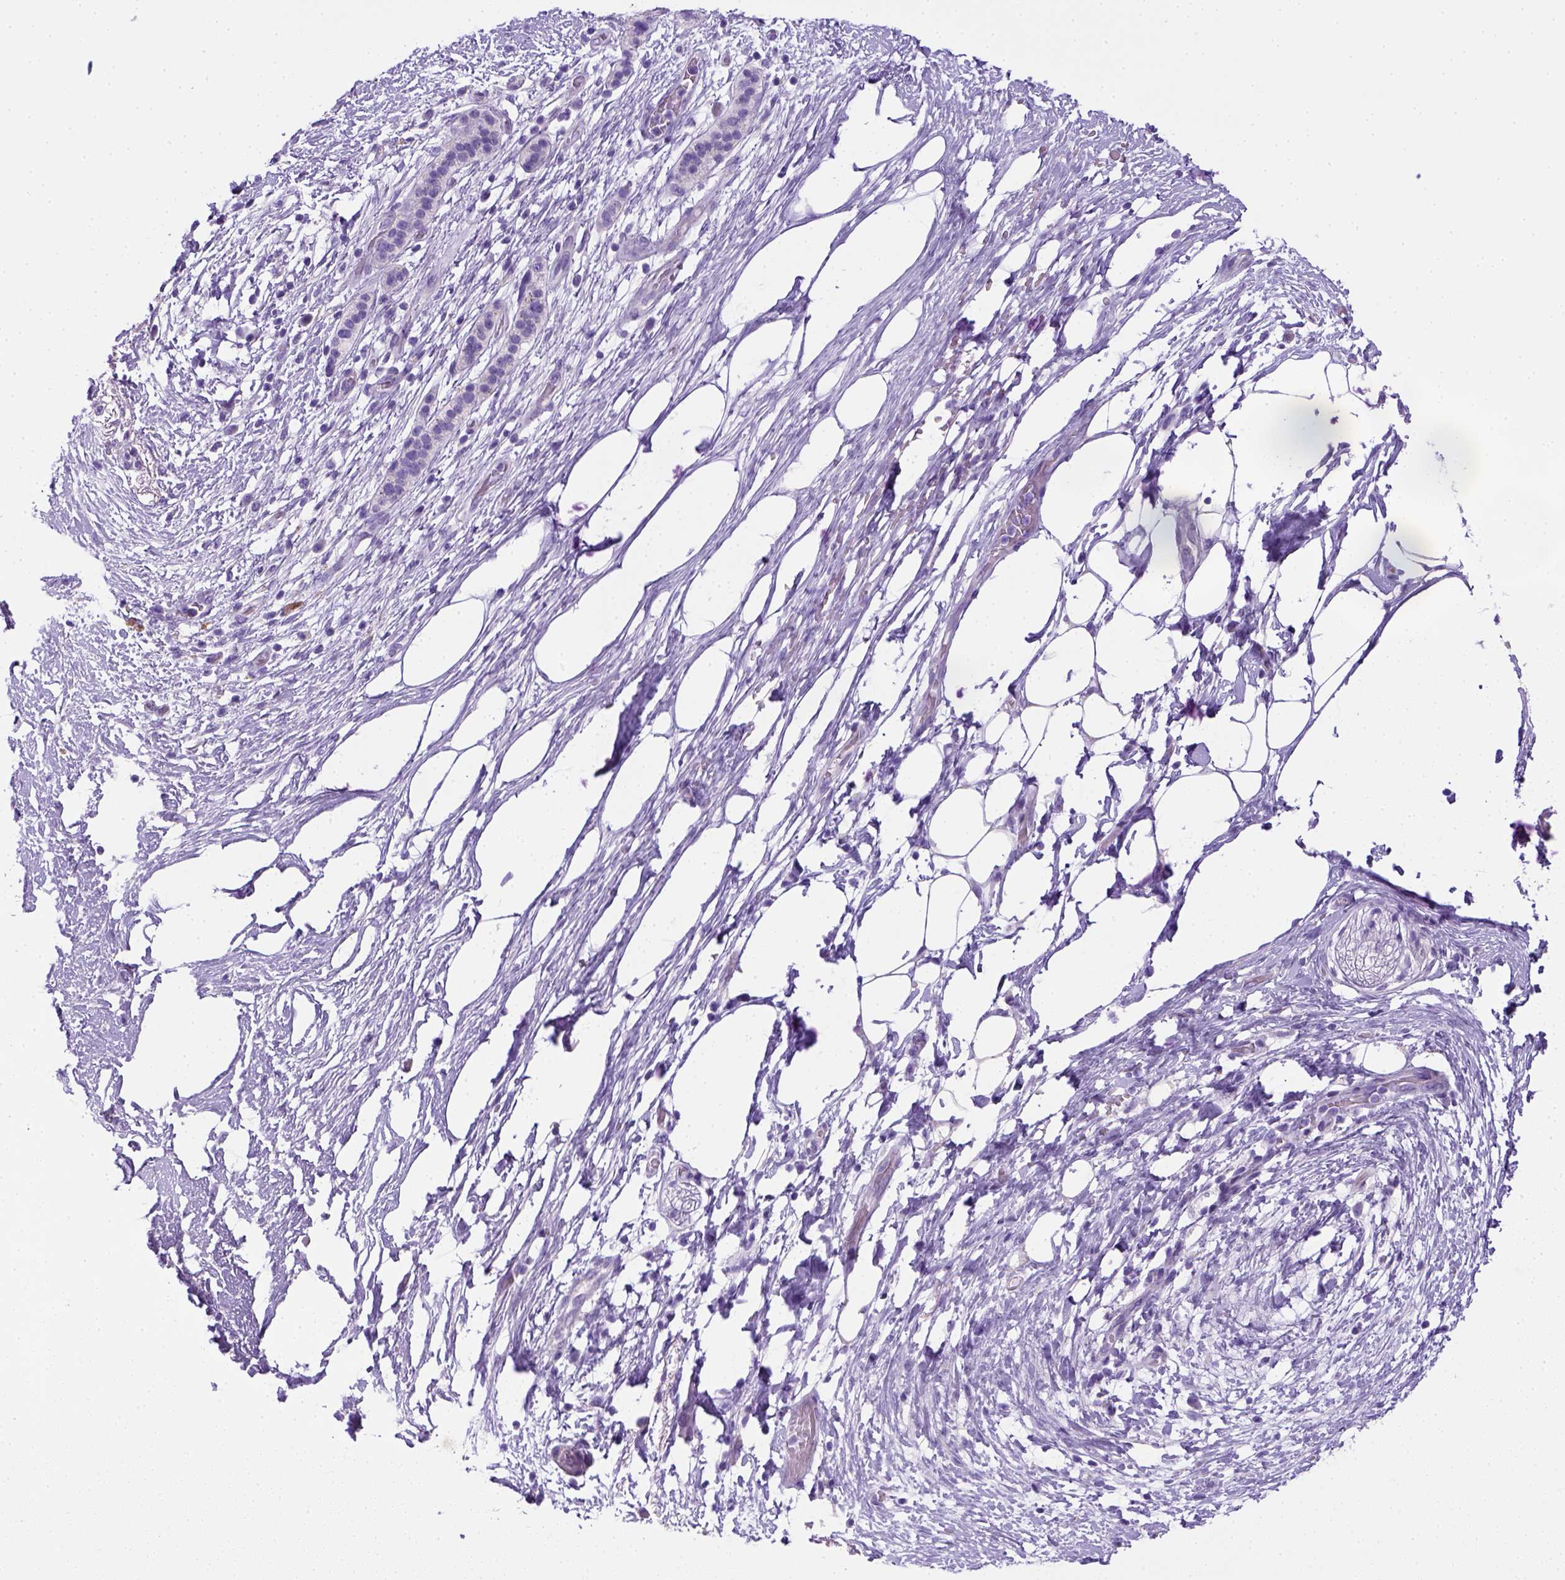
{"staining": {"intensity": "negative", "quantity": "none", "location": "none"}, "tissue": "pancreatic cancer", "cell_type": "Tumor cells", "image_type": "cancer", "snomed": [{"axis": "morphology", "description": "Adenocarcinoma, NOS"}, {"axis": "topography", "description": "Pancreas"}], "caption": "Immunohistochemistry (IHC) histopathology image of neoplastic tissue: adenocarcinoma (pancreatic) stained with DAB exhibits no significant protein staining in tumor cells.", "gene": "KRT71", "patient": {"sex": "female", "age": 72}}